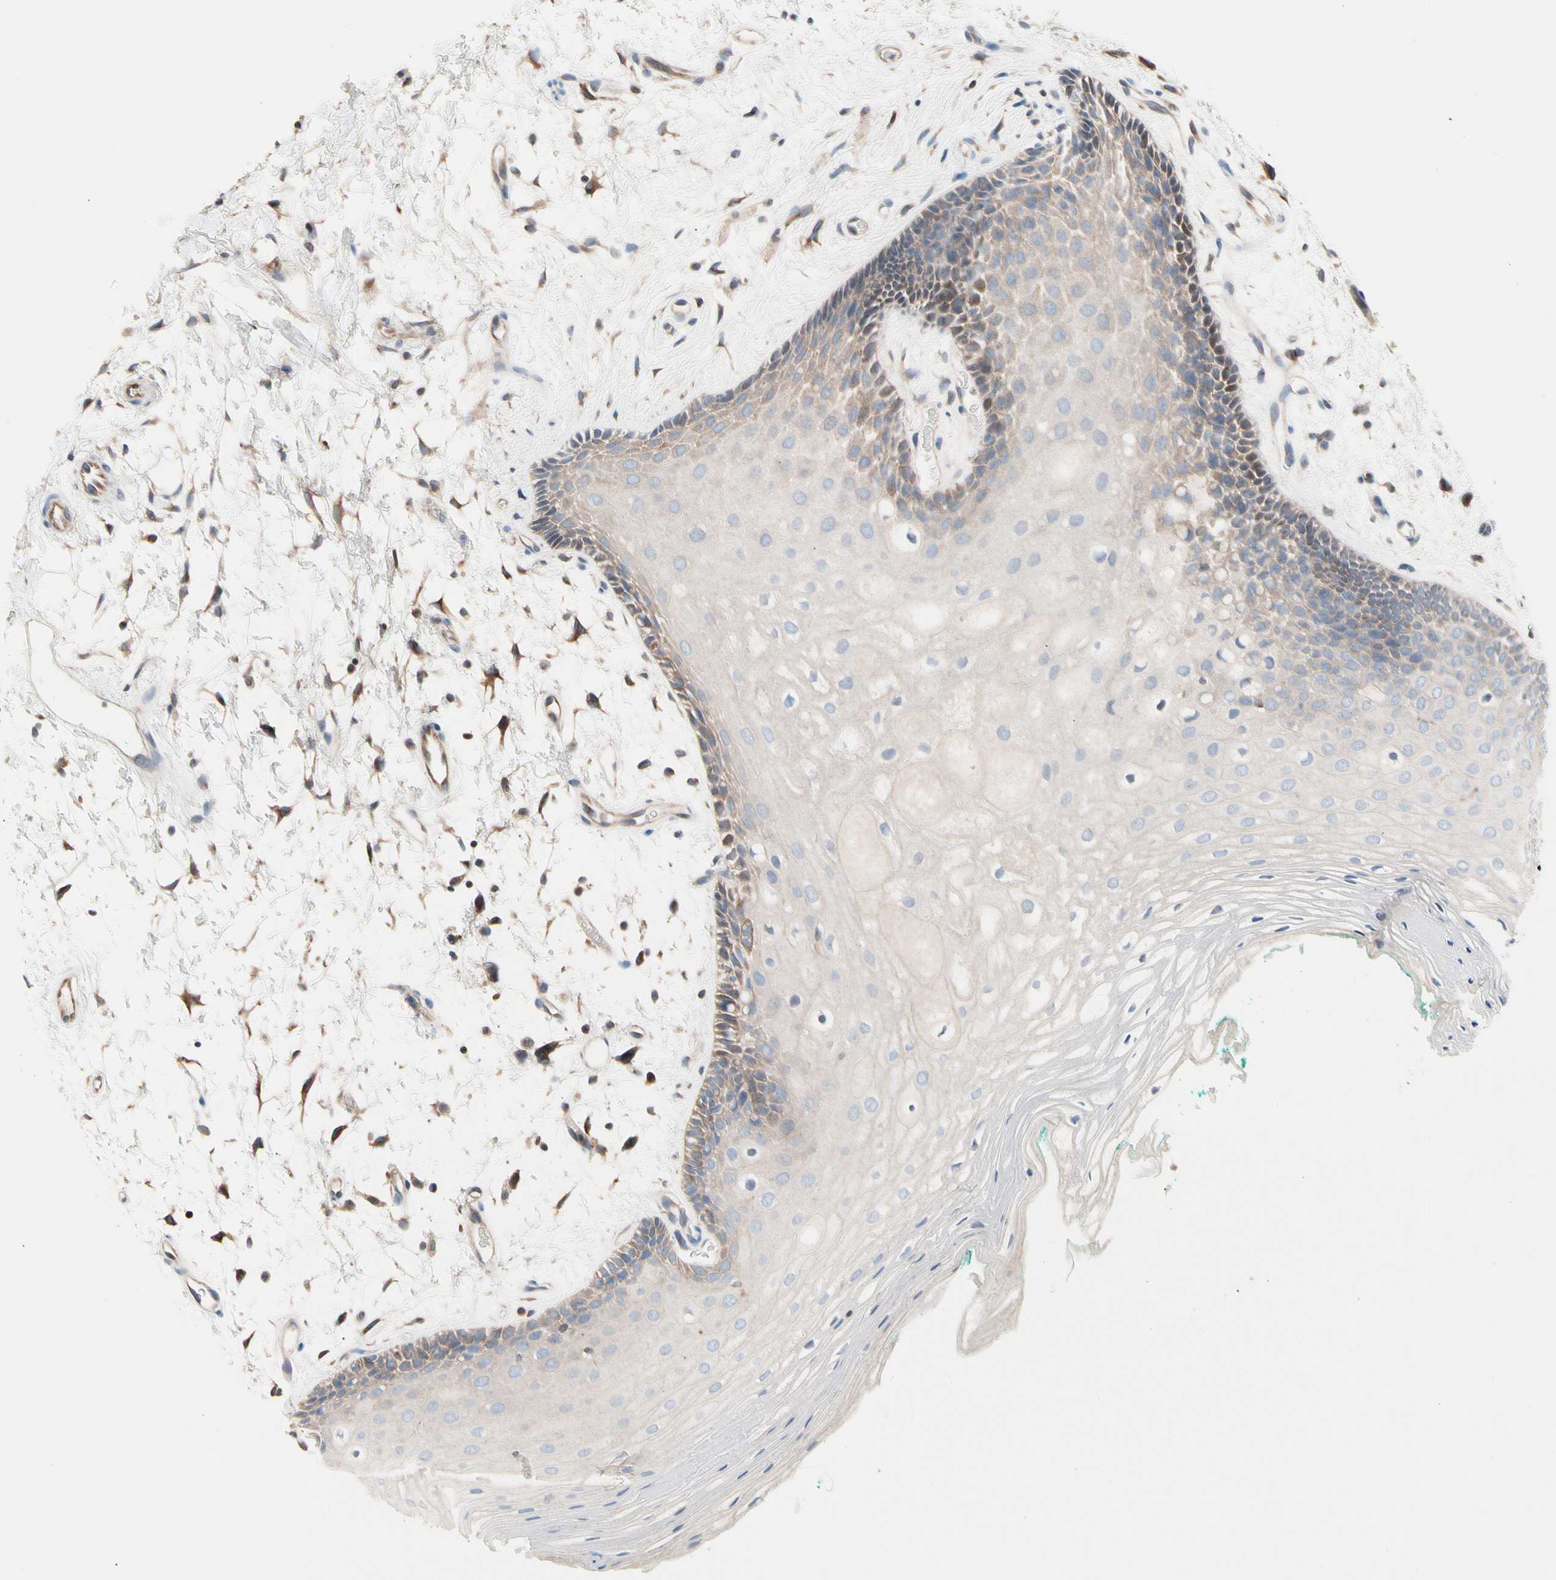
{"staining": {"intensity": "weak", "quantity": "25%-75%", "location": "cytoplasmic/membranous"}, "tissue": "oral mucosa", "cell_type": "Squamous epithelial cells", "image_type": "normal", "snomed": [{"axis": "morphology", "description": "Normal tissue, NOS"}, {"axis": "topography", "description": "Skeletal muscle"}, {"axis": "topography", "description": "Oral tissue"}, {"axis": "topography", "description": "Peripheral nerve tissue"}], "caption": "Immunohistochemical staining of normal human oral mucosa shows weak cytoplasmic/membranous protein expression in about 25%-75% of squamous epithelial cells.", "gene": "MAP3K3", "patient": {"sex": "female", "age": 84}}